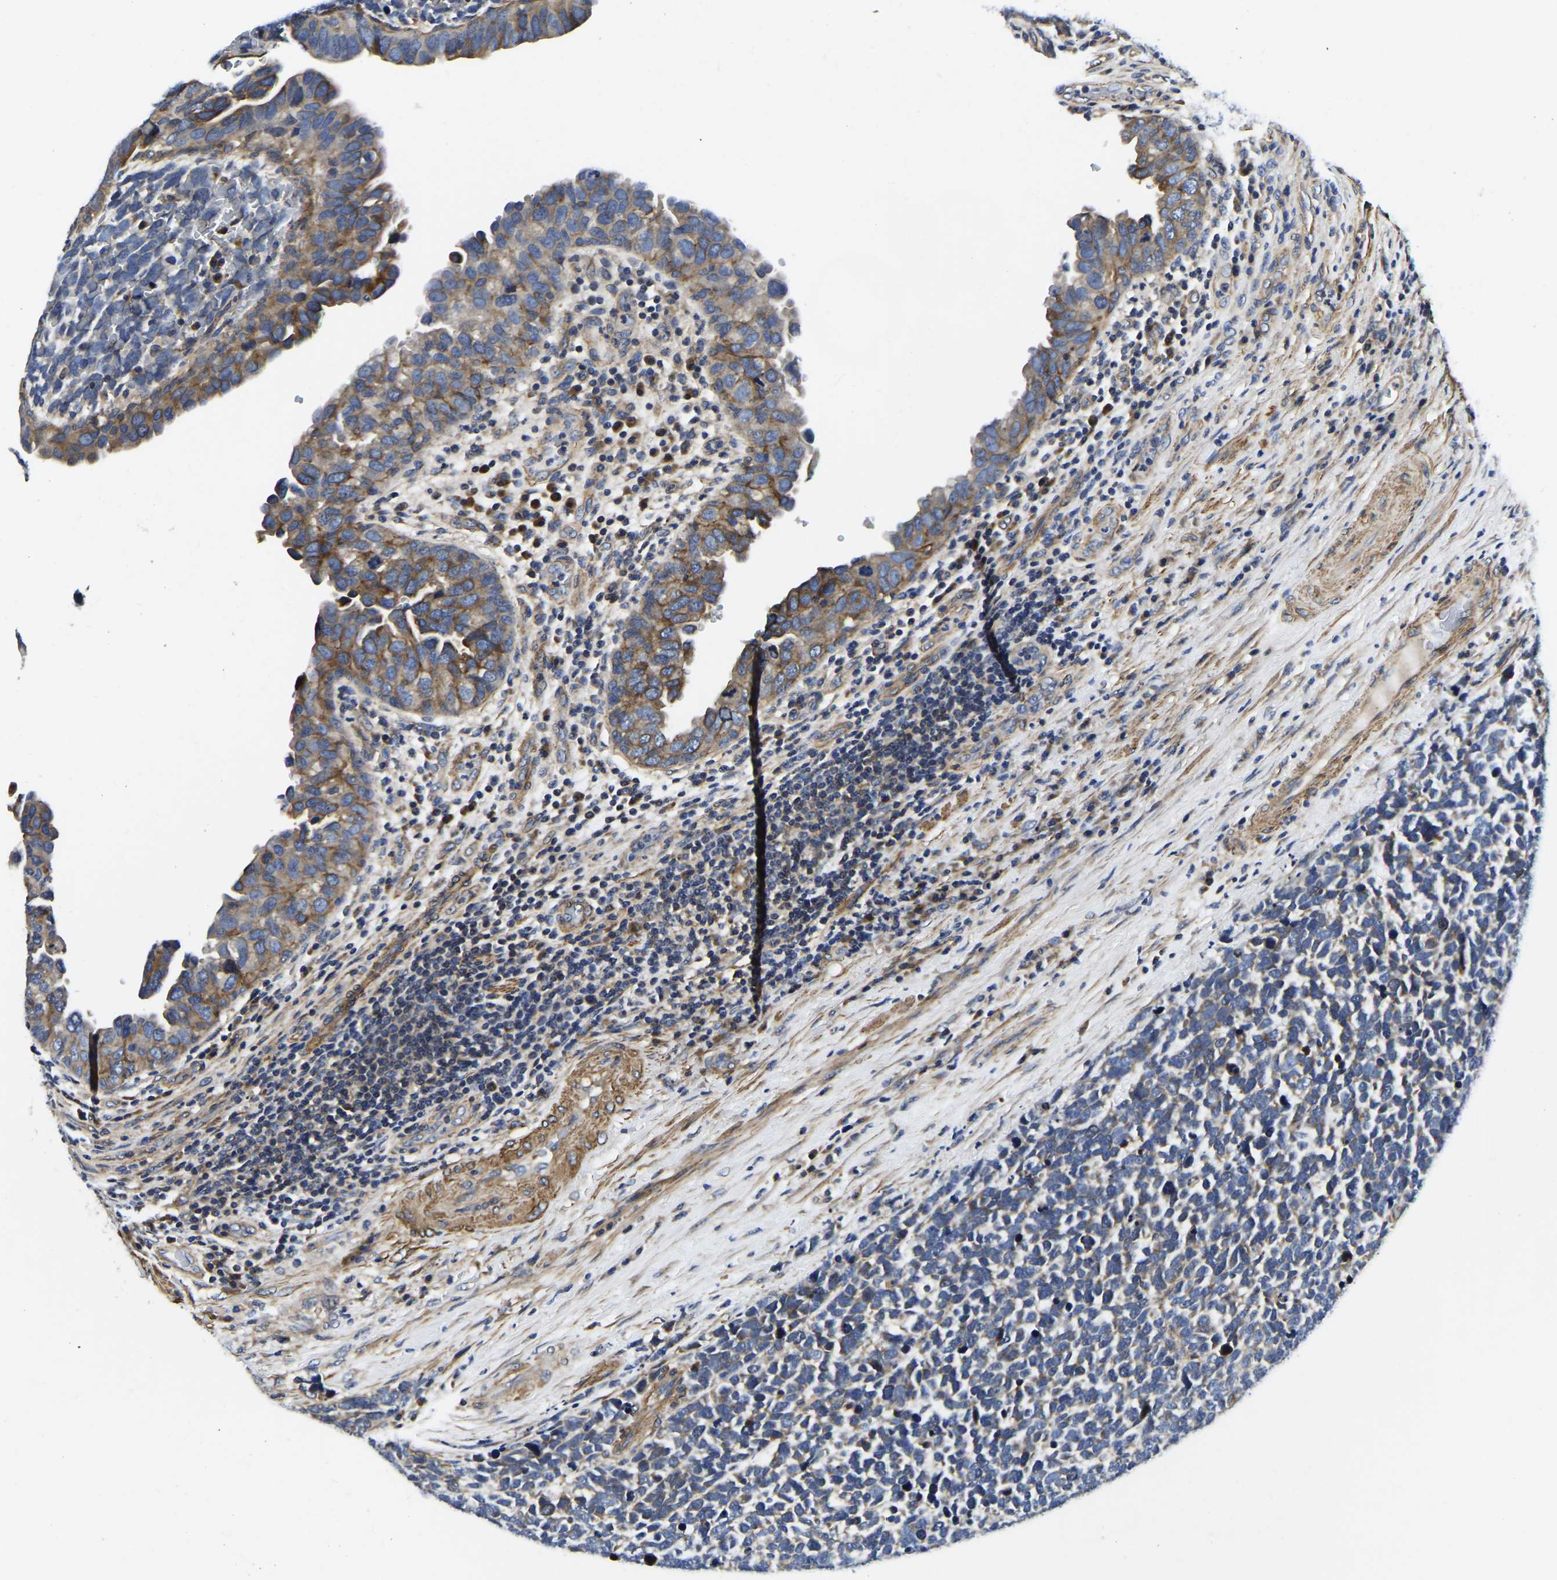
{"staining": {"intensity": "moderate", "quantity": "<25%", "location": "cytoplasmic/membranous"}, "tissue": "urothelial cancer", "cell_type": "Tumor cells", "image_type": "cancer", "snomed": [{"axis": "morphology", "description": "Urothelial carcinoma, High grade"}, {"axis": "topography", "description": "Urinary bladder"}], "caption": "Brown immunohistochemical staining in human urothelial cancer demonstrates moderate cytoplasmic/membranous staining in approximately <25% of tumor cells.", "gene": "KCTD17", "patient": {"sex": "female", "age": 82}}